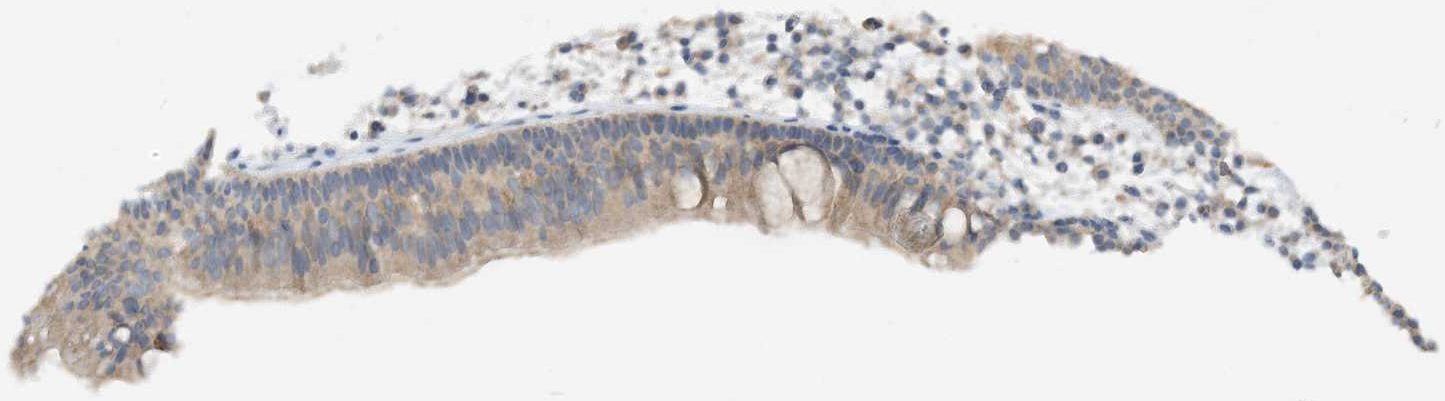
{"staining": {"intensity": "weak", "quantity": "25%-75%", "location": "cytoplasmic/membranous"}, "tissue": "nasopharynx", "cell_type": "Respiratory epithelial cells", "image_type": "normal", "snomed": [{"axis": "morphology", "description": "Normal tissue, NOS"}, {"axis": "morphology", "description": "Inflammation, NOS"}, {"axis": "morphology", "description": "Malignant melanoma, Metastatic site"}, {"axis": "topography", "description": "Nasopharynx"}], "caption": "The immunohistochemical stain shows weak cytoplasmic/membranous expression in respiratory epithelial cells of benign nasopharynx. (DAB = brown stain, brightfield microscopy at high magnification).", "gene": "KIFBP", "patient": {"sex": "male", "age": 70}}